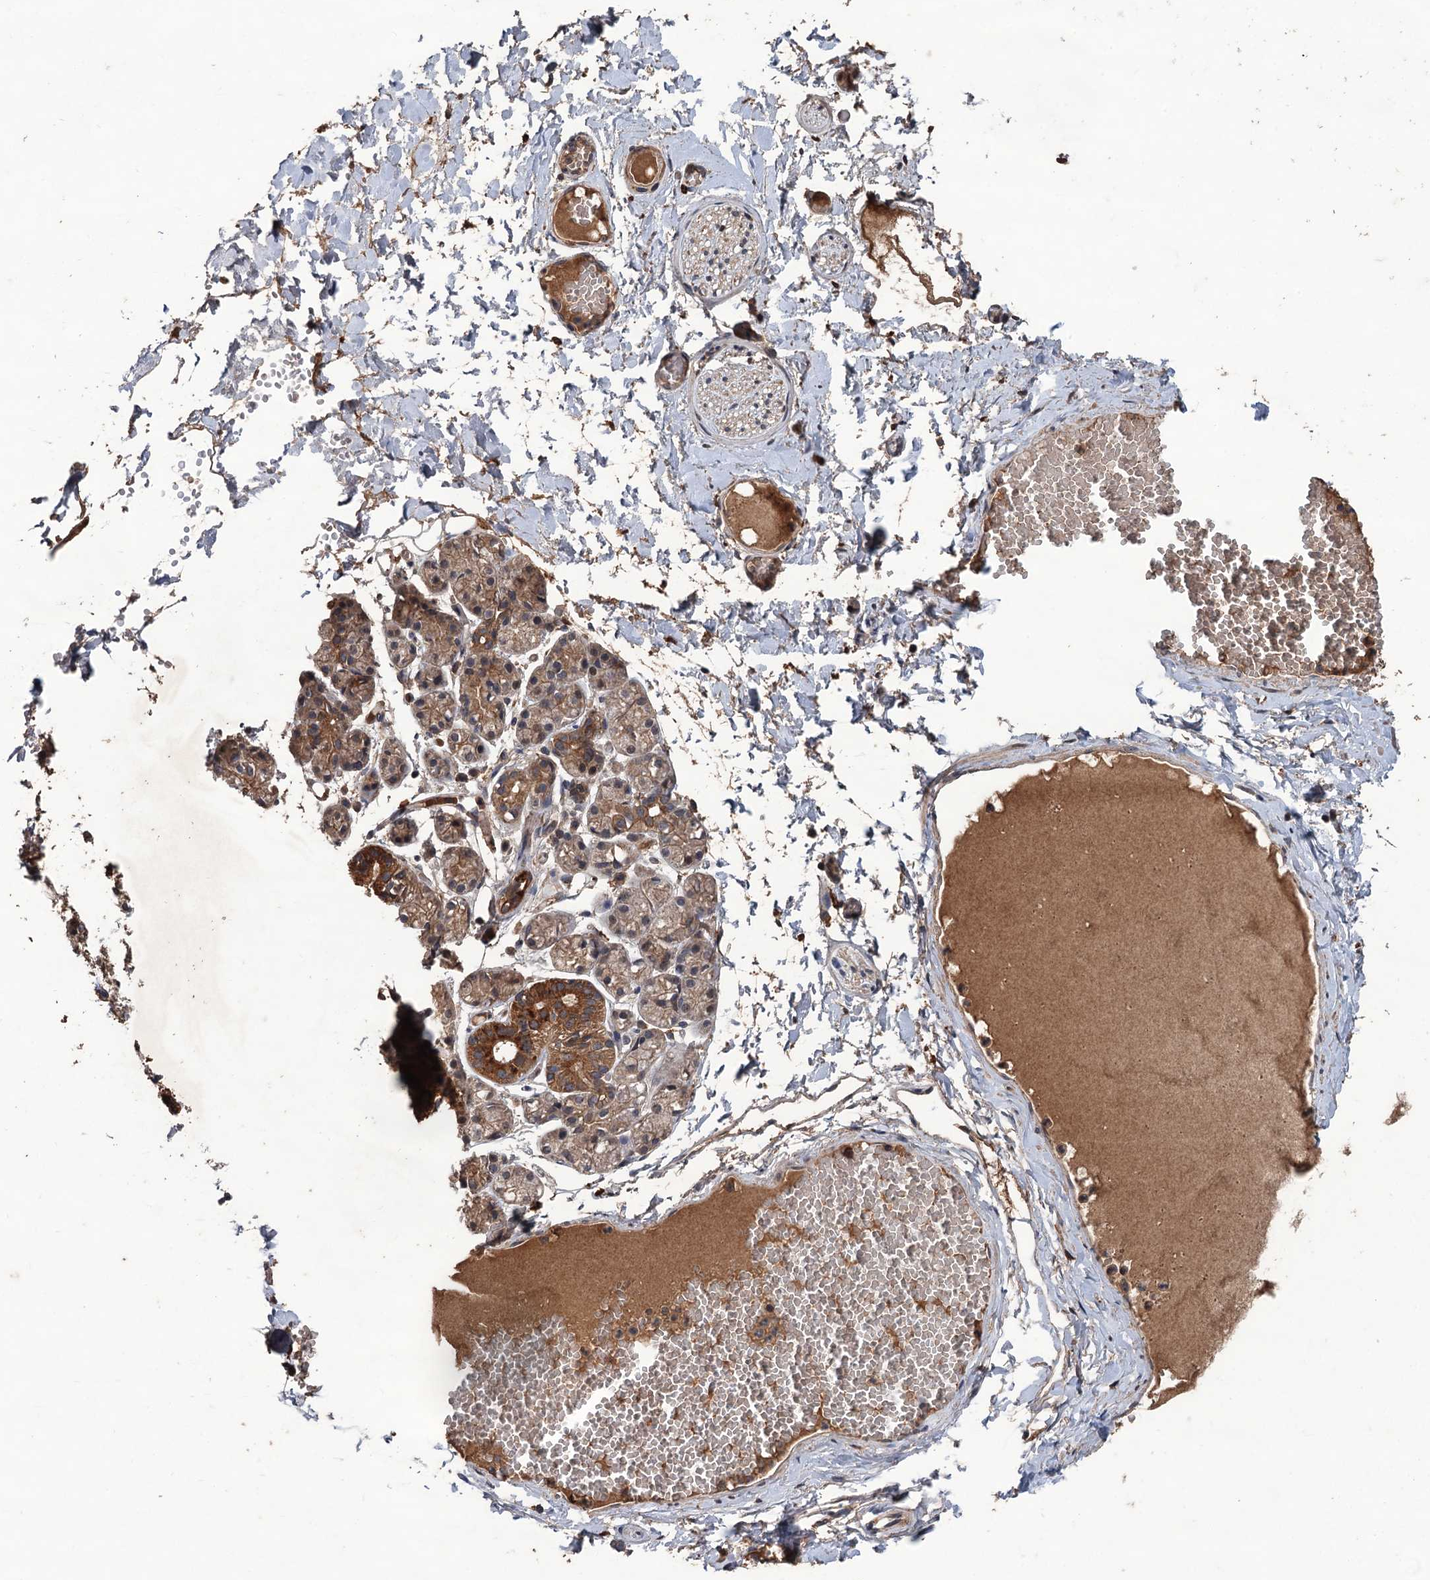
{"staining": {"intensity": "moderate", "quantity": "<25%", "location": "cytoplasmic/membranous"}, "tissue": "salivary gland", "cell_type": "Glandular cells", "image_type": "normal", "snomed": [{"axis": "morphology", "description": "Normal tissue, NOS"}, {"axis": "topography", "description": "Salivary gland"}], "caption": "Glandular cells demonstrate low levels of moderate cytoplasmic/membranous positivity in approximately <25% of cells in unremarkable salivary gland.", "gene": "ZNF438", "patient": {"sex": "male", "age": 63}}